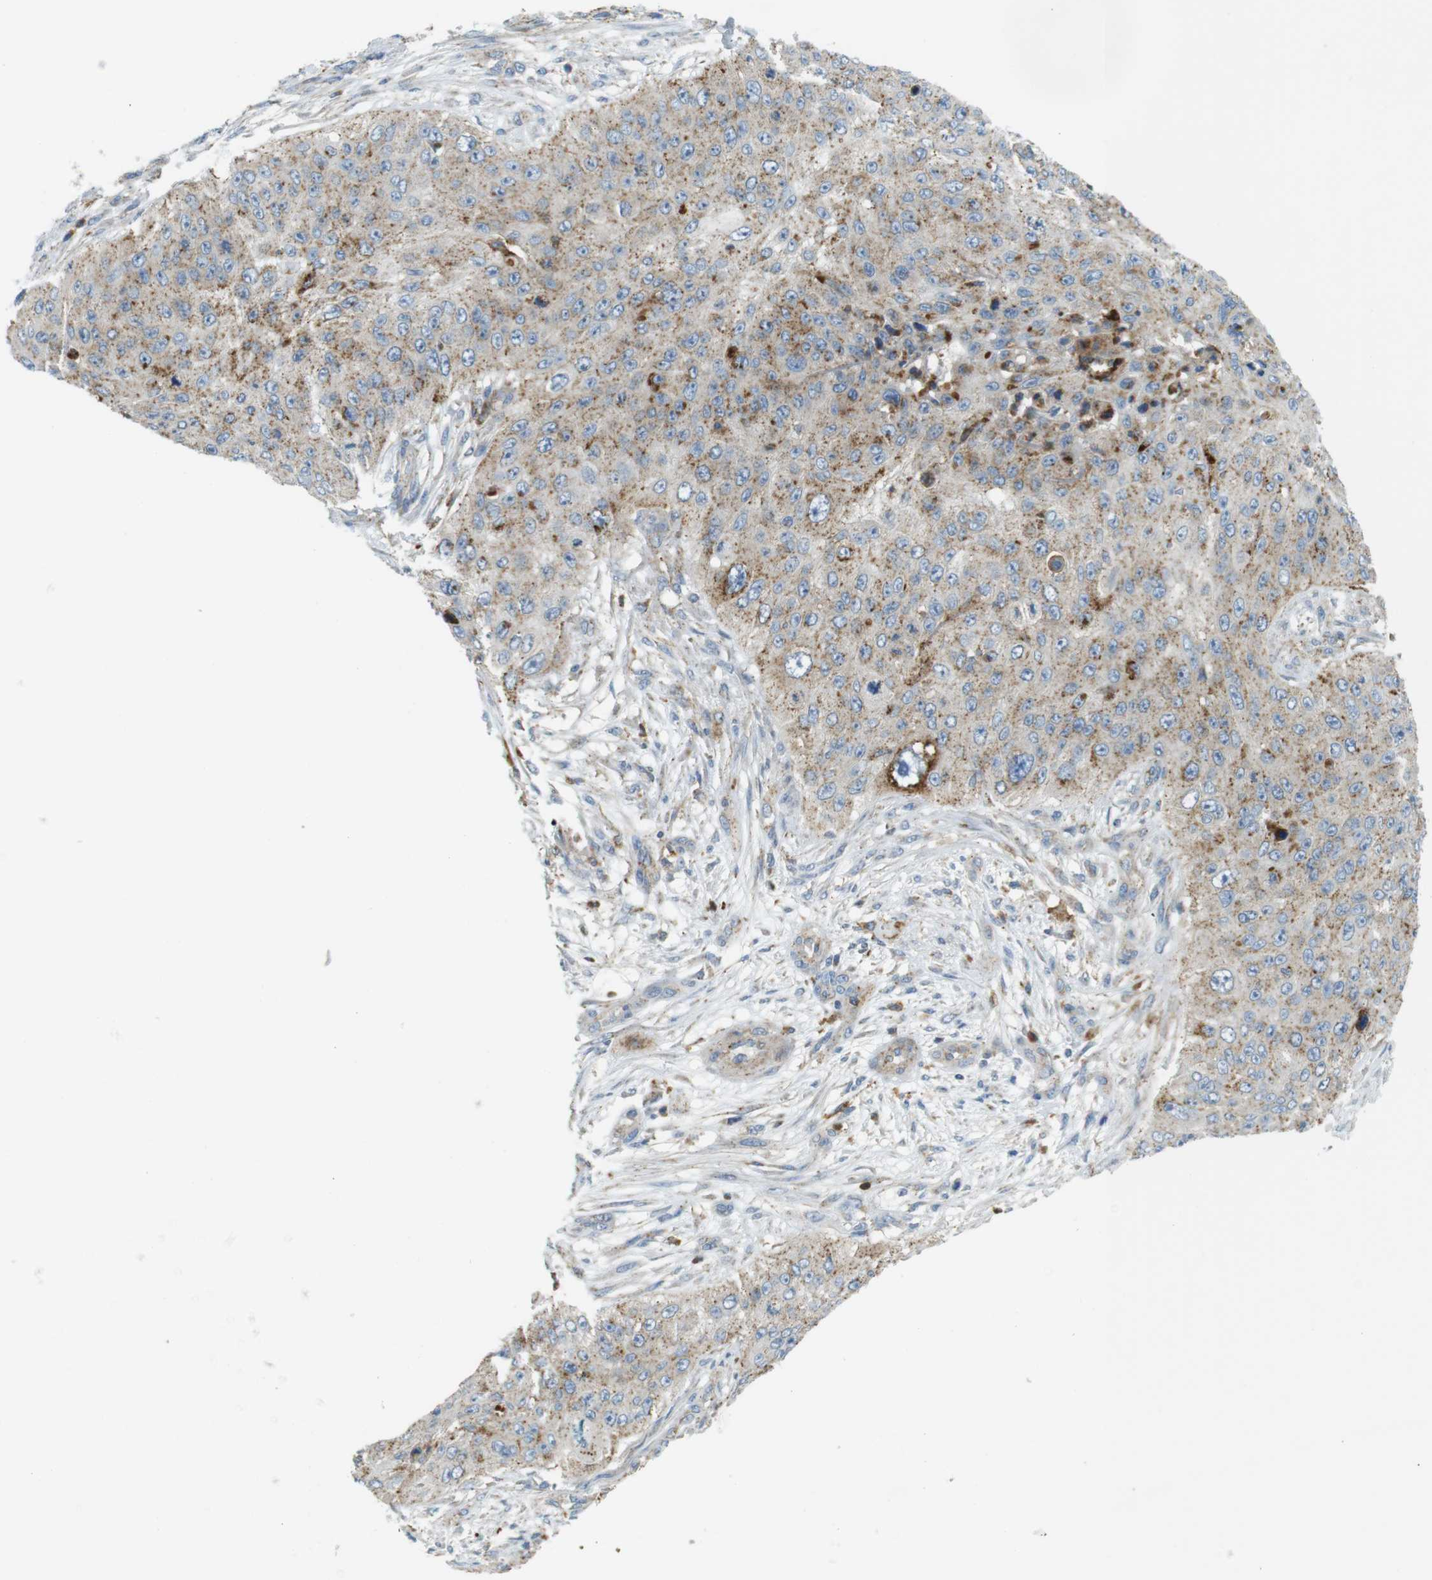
{"staining": {"intensity": "moderate", "quantity": ">75%", "location": "cytoplasmic/membranous"}, "tissue": "skin cancer", "cell_type": "Tumor cells", "image_type": "cancer", "snomed": [{"axis": "morphology", "description": "Squamous cell carcinoma, NOS"}, {"axis": "topography", "description": "Skin"}], "caption": "Approximately >75% of tumor cells in squamous cell carcinoma (skin) exhibit moderate cytoplasmic/membranous protein staining as visualized by brown immunohistochemical staining.", "gene": "LAMP1", "patient": {"sex": "female", "age": 80}}